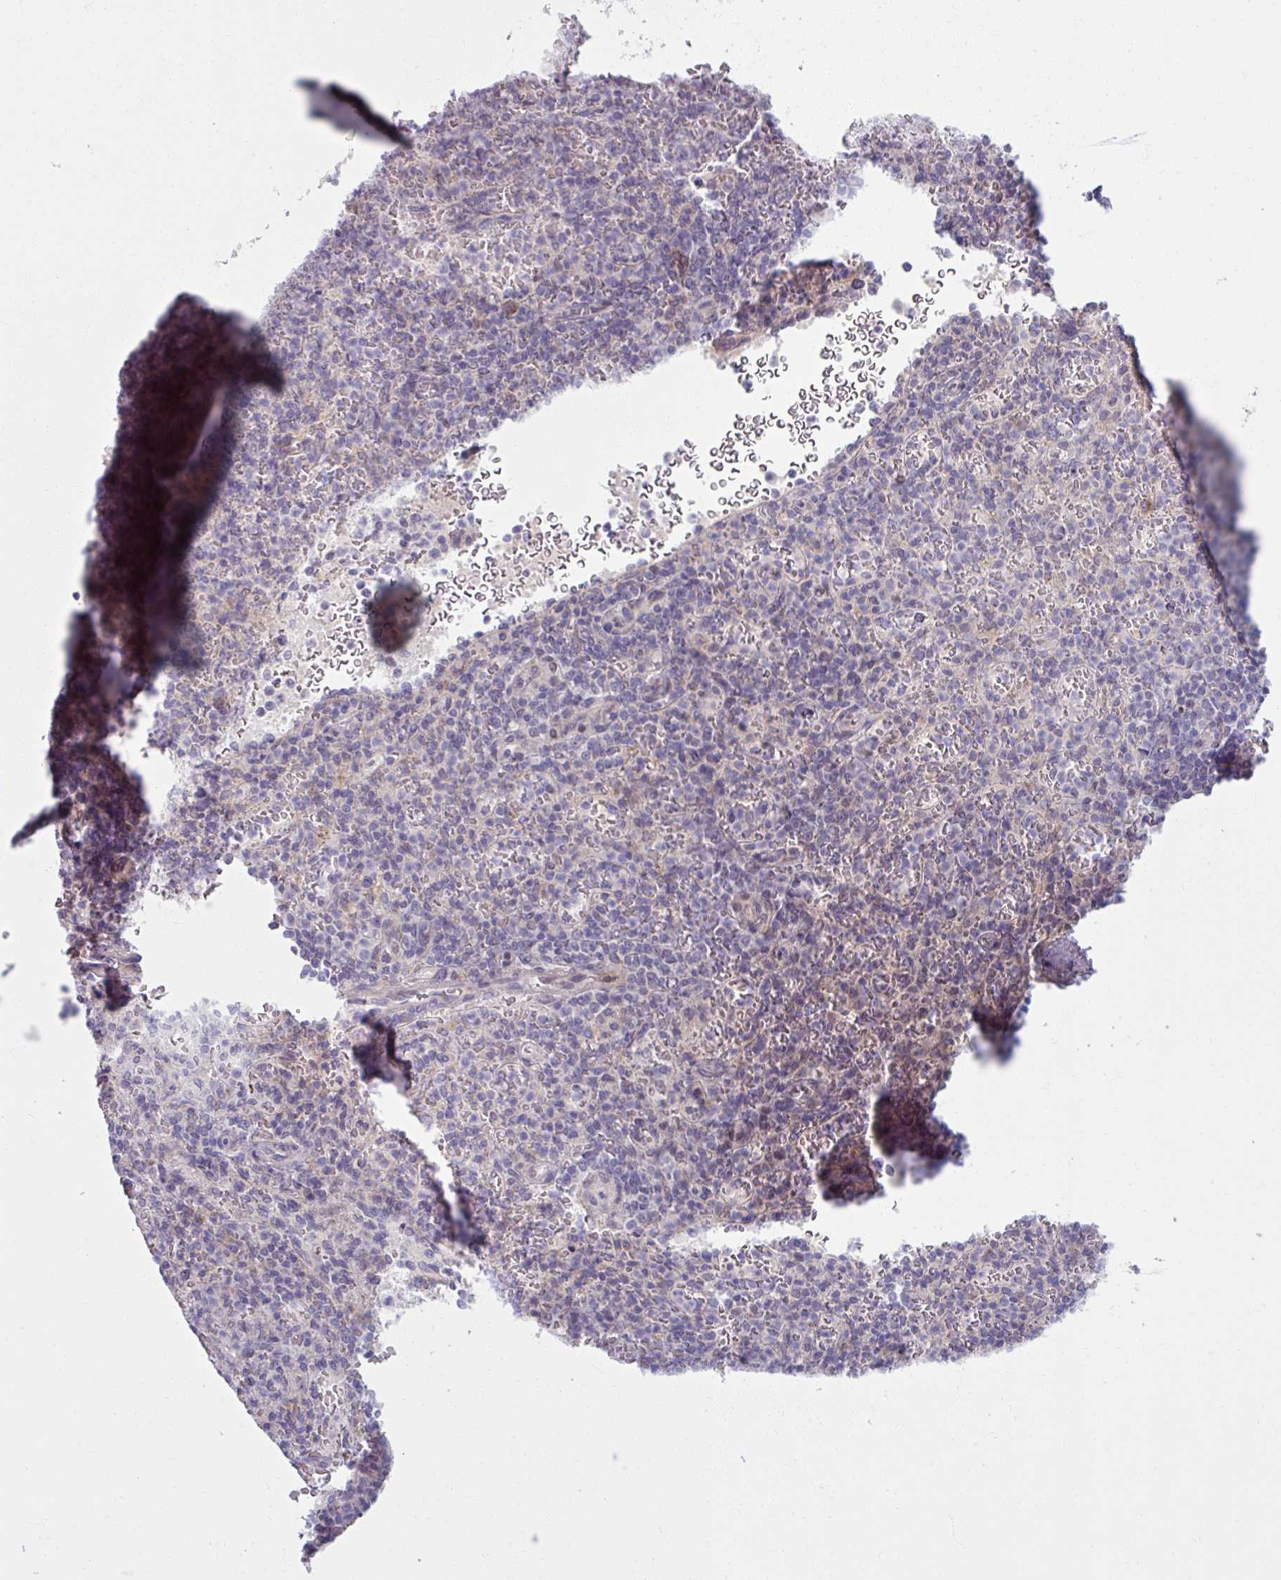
{"staining": {"intensity": "negative", "quantity": "none", "location": "none"}, "tissue": "spleen", "cell_type": "Cells in red pulp", "image_type": "normal", "snomed": [{"axis": "morphology", "description": "Normal tissue, NOS"}, {"axis": "topography", "description": "Spleen"}], "caption": "This is an IHC image of benign human spleen. There is no staining in cells in red pulp.", "gene": "OGFOD3", "patient": {"sex": "female", "age": 74}}